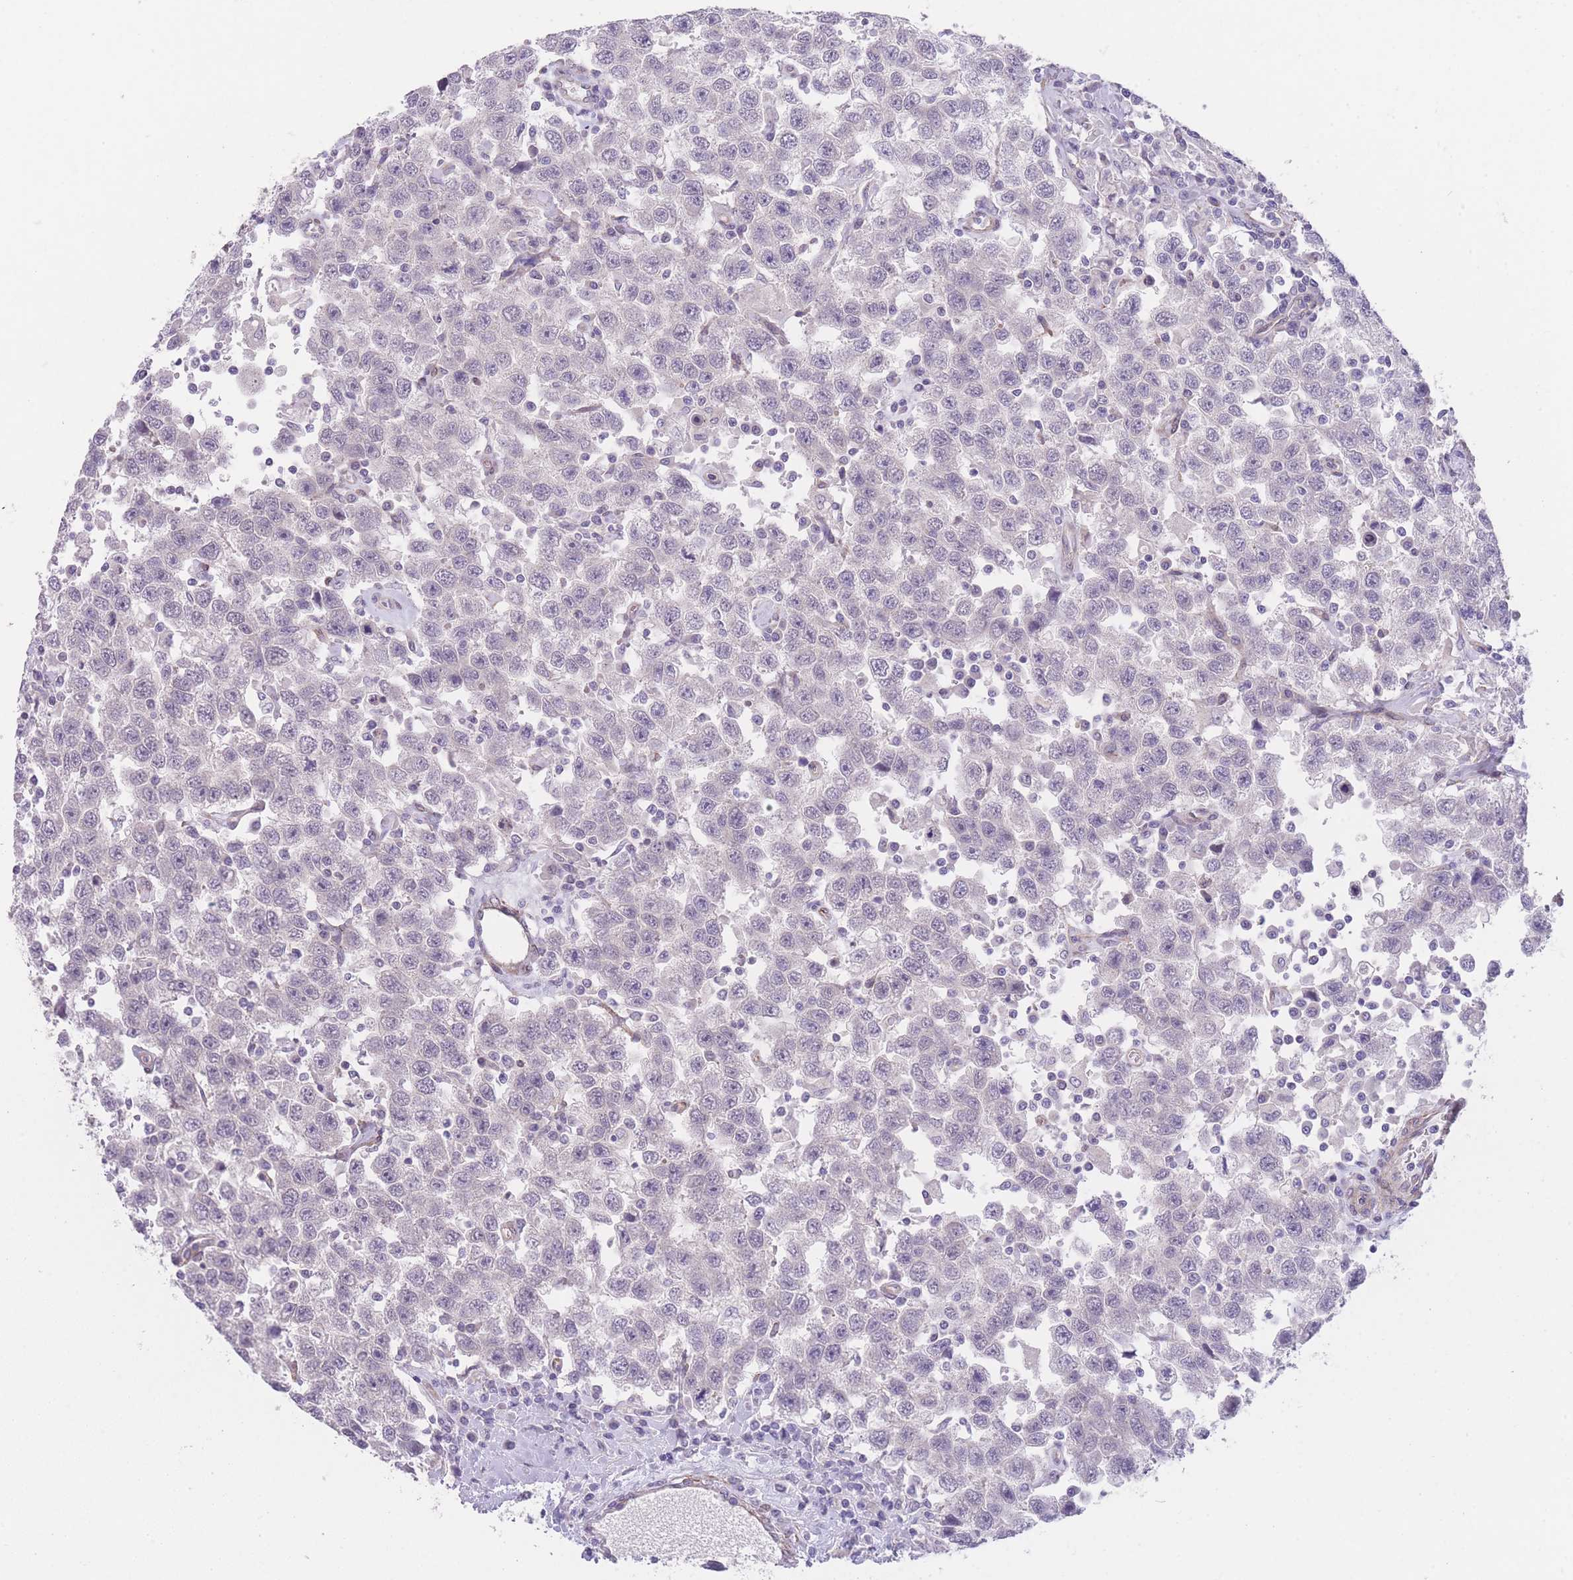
{"staining": {"intensity": "negative", "quantity": "none", "location": "none"}, "tissue": "testis cancer", "cell_type": "Tumor cells", "image_type": "cancer", "snomed": [{"axis": "morphology", "description": "Seminoma, NOS"}, {"axis": "topography", "description": "Testis"}], "caption": "The histopathology image shows no significant expression in tumor cells of testis cancer (seminoma). The staining was performed using DAB to visualize the protein expression in brown, while the nuclei were stained in blue with hematoxylin (Magnification: 20x).", "gene": "QTRT1", "patient": {"sex": "male", "age": 41}}